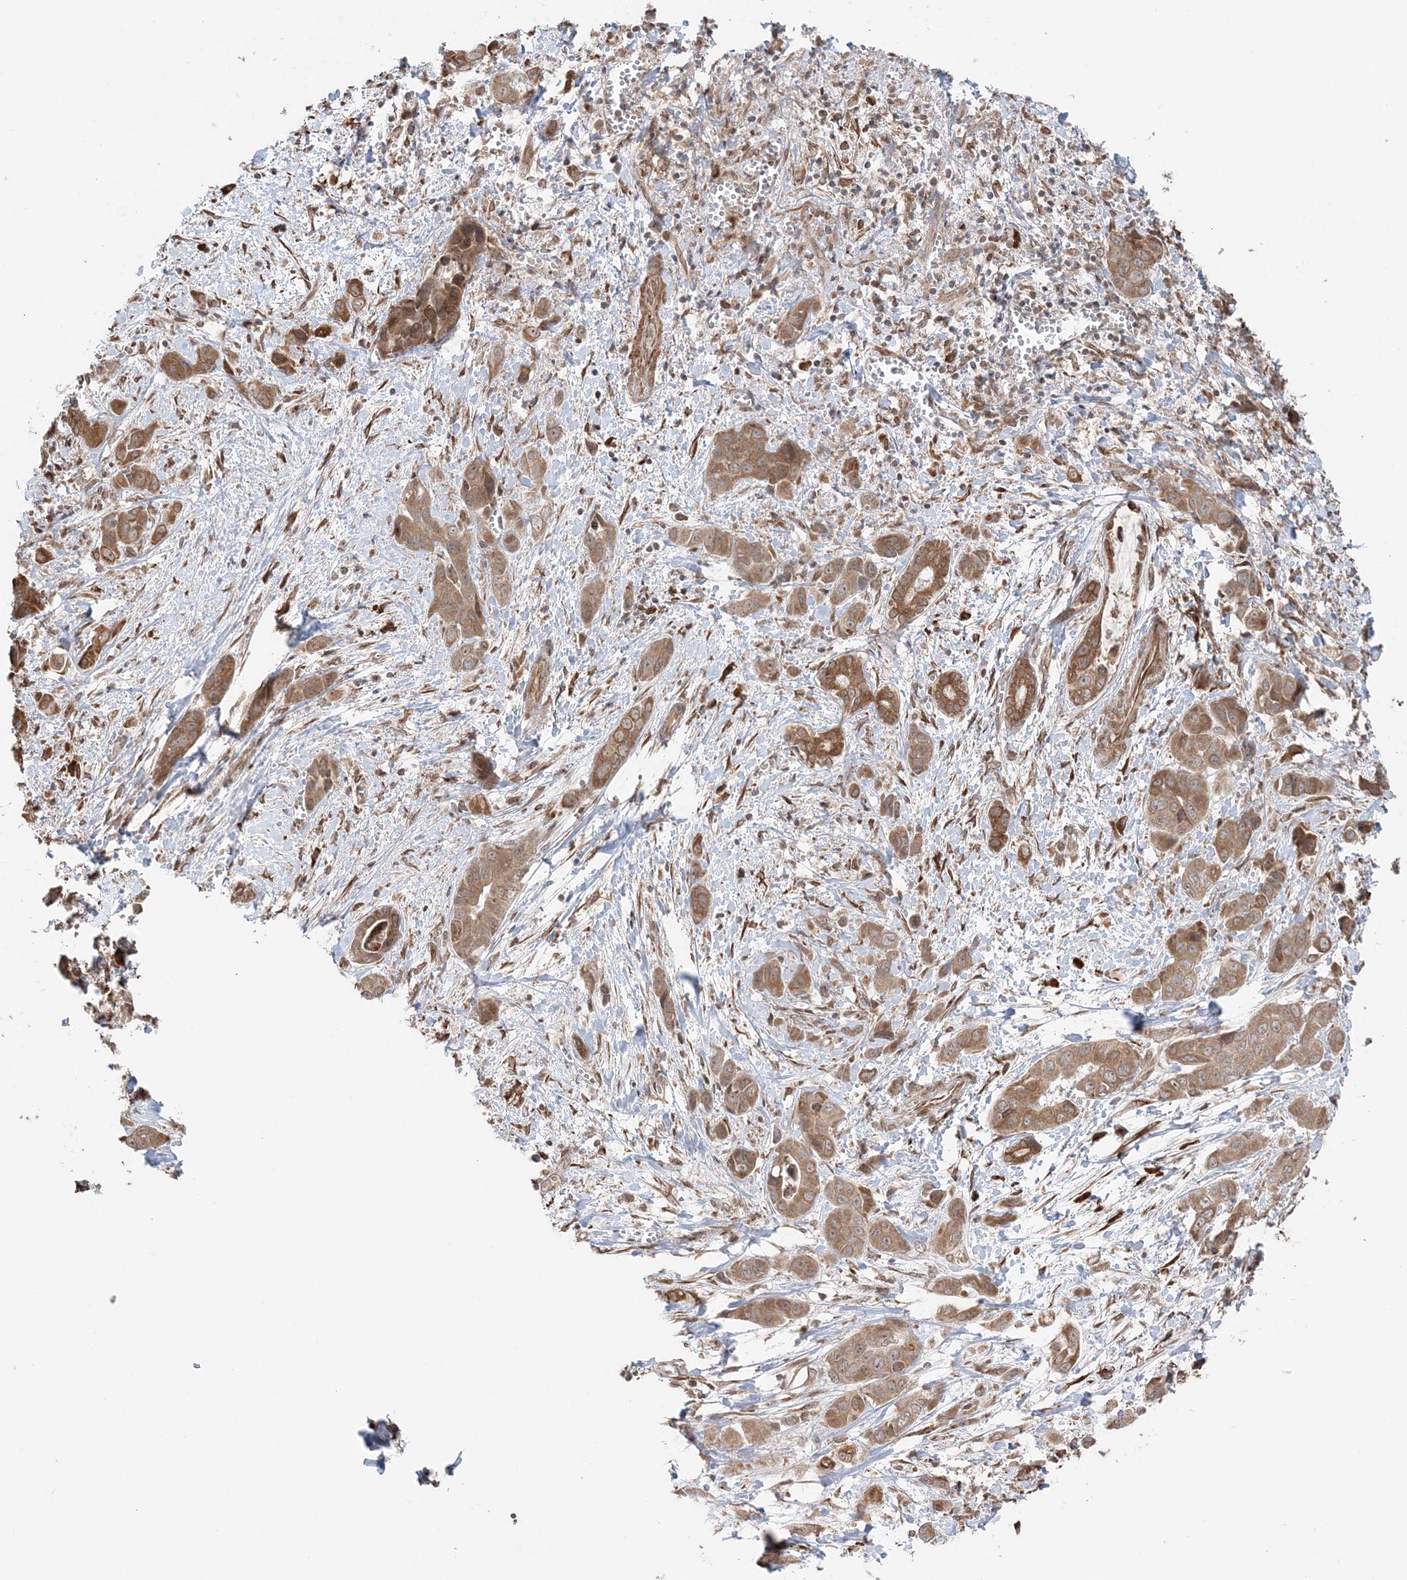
{"staining": {"intensity": "moderate", "quantity": ">75%", "location": "cytoplasmic/membranous"}, "tissue": "liver cancer", "cell_type": "Tumor cells", "image_type": "cancer", "snomed": [{"axis": "morphology", "description": "Cholangiocarcinoma"}, {"axis": "topography", "description": "Liver"}], "caption": "Liver cancer was stained to show a protein in brown. There is medium levels of moderate cytoplasmic/membranous expression in about >75% of tumor cells.", "gene": "TMED10", "patient": {"sex": "female", "age": 52}}